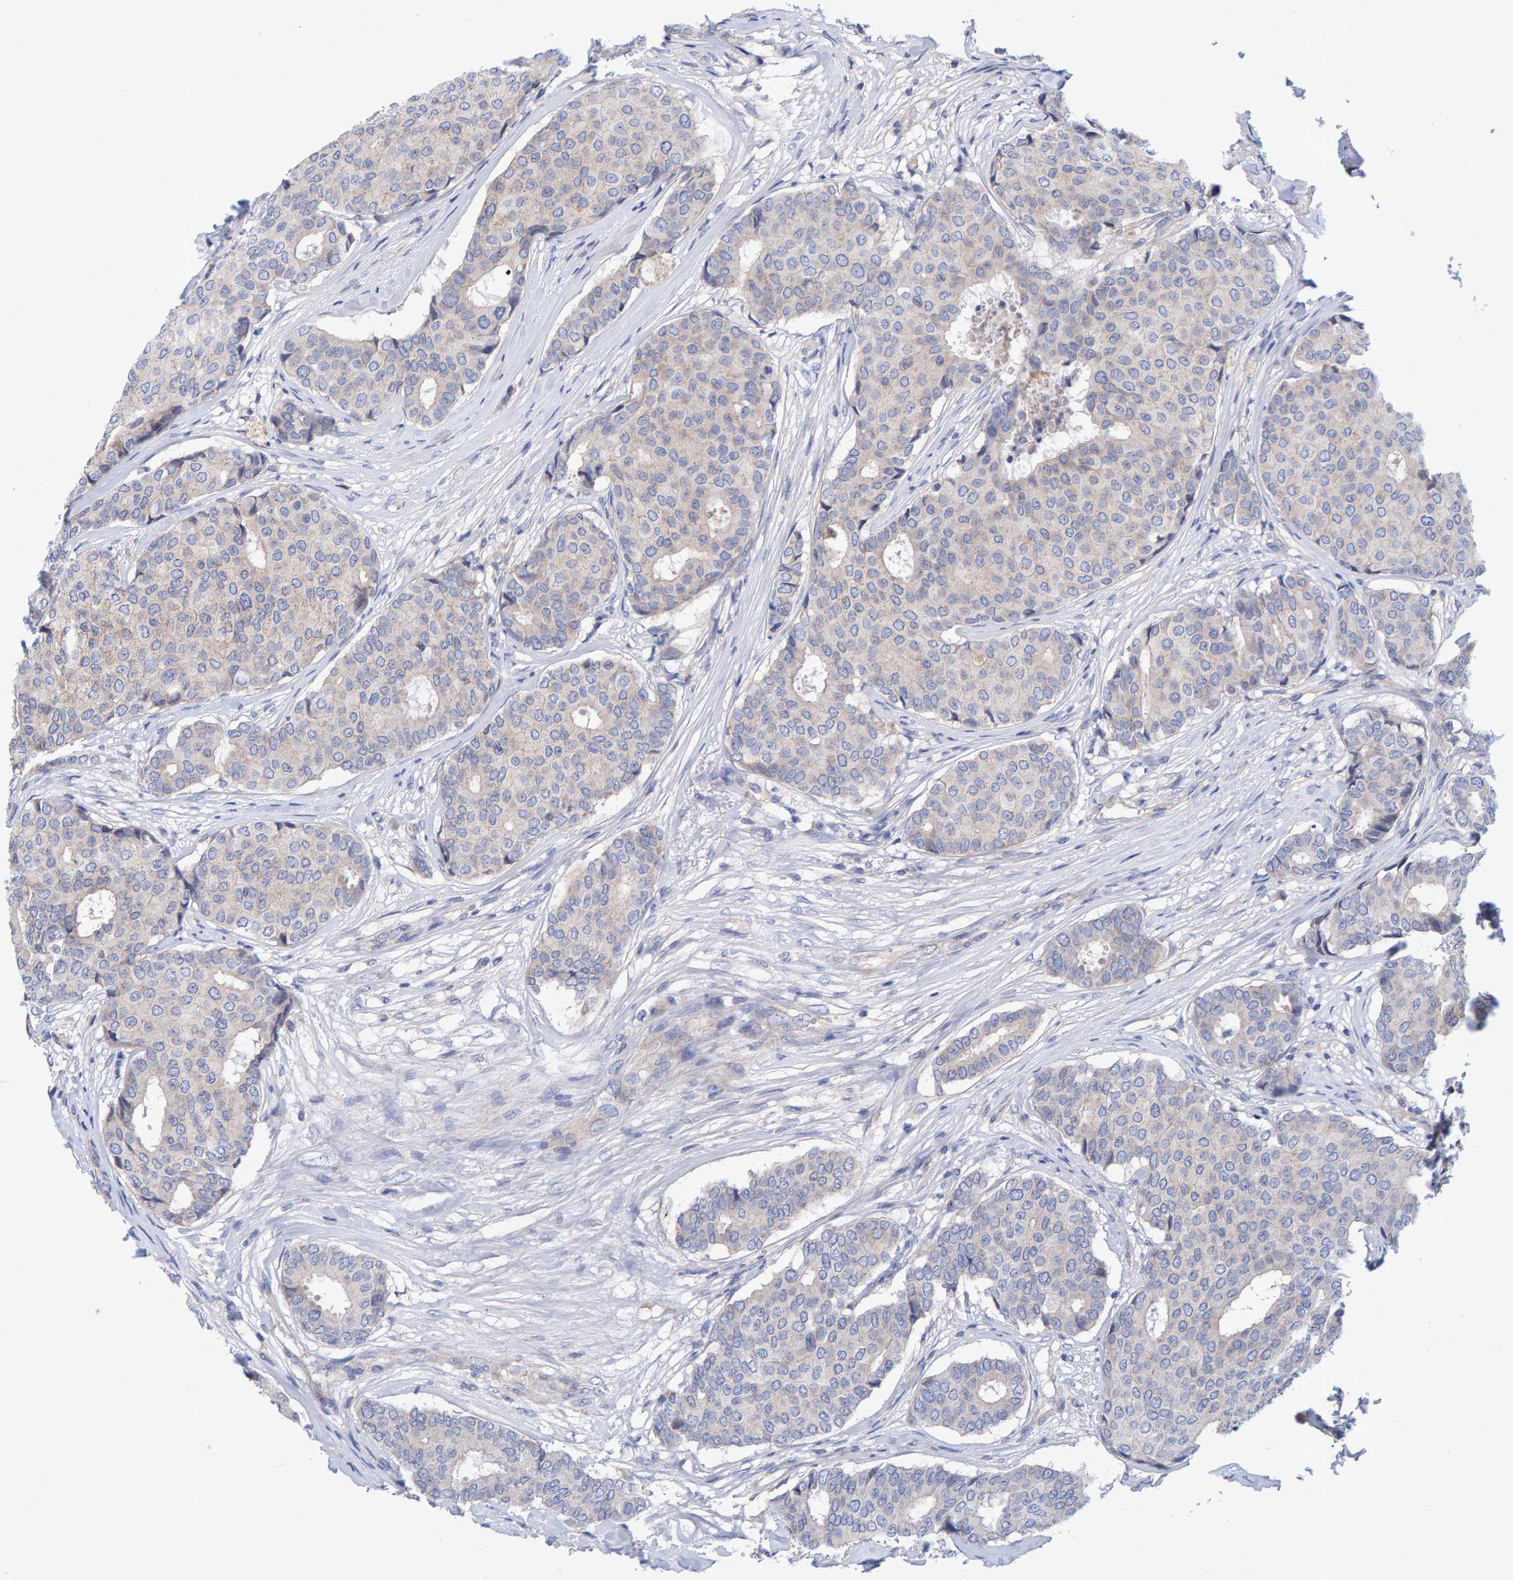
{"staining": {"intensity": "negative", "quantity": "none", "location": "none"}, "tissue": "breast cancer", "cell_type": "Tumor cells", "image_type": "cancer", "snomed": [{"axis": "morphology", "description": "Duct carcinoma"}, {"axis": "topography", "description": "Breast"}], "caption": "IHC image of intraductal carcinoma (breast) stained for a protein (brown), which displays no expression in tumor cells.", "gene": "EFR3A", "patient": {"sex": "female", "age": 75}}